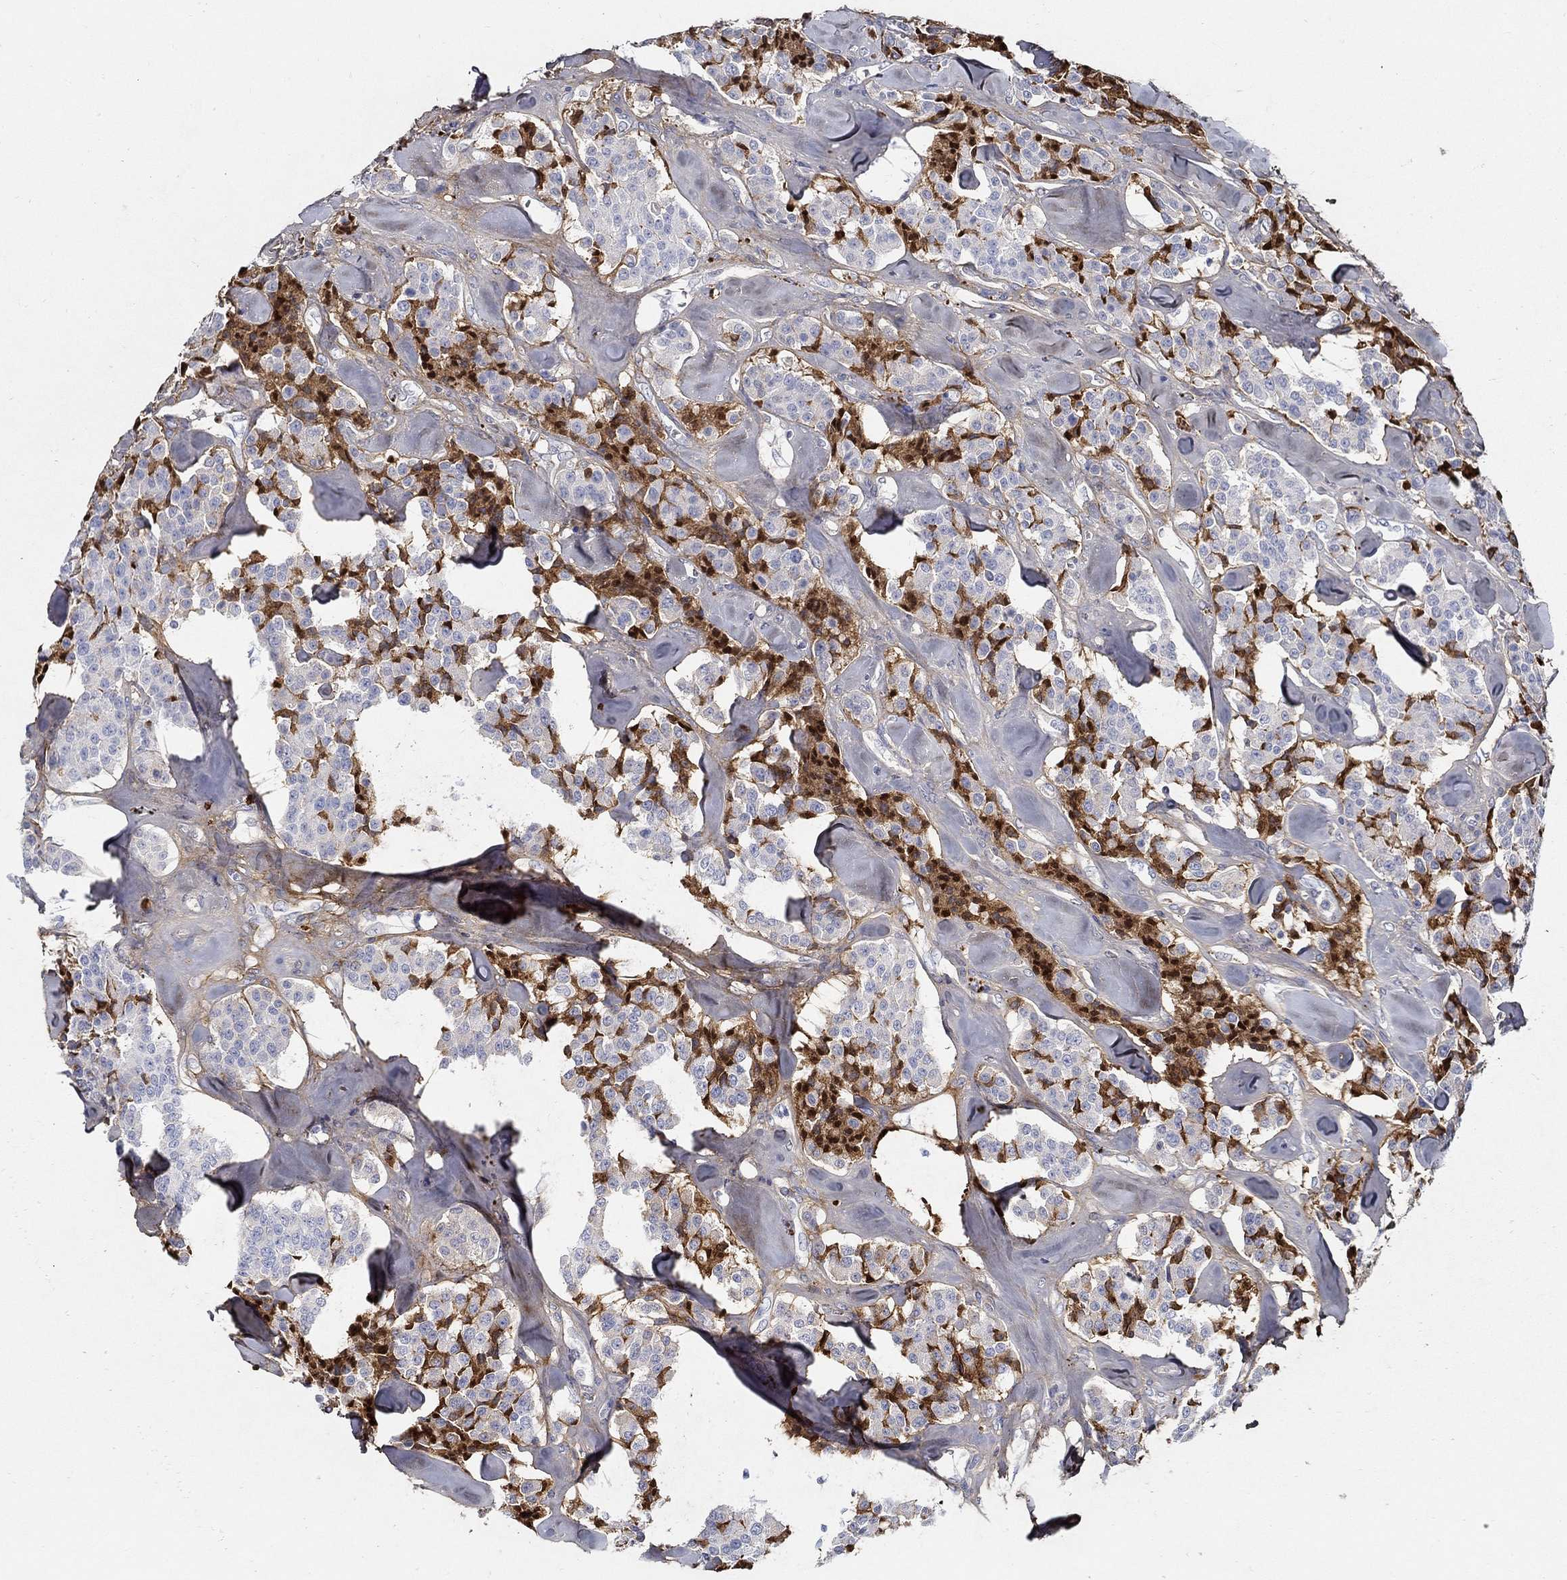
{"staining": {"intensity": "negative", "quantity": "none", "location": "none"}, "tissue": "carcinoid", "cell_type": "Tumor cells", "image_type": "cancer", "snomed": [{"axis": "morphology", "description": "Carcinoid, malignant, NOS"}, {"axis": "topography", "description": "Pancreas"}], "caption": "There is no significant staining in tumor cells of carcinoid (malignant).", "gene": "TGFBI", "patient": {"sex": "male", "age": 41}}